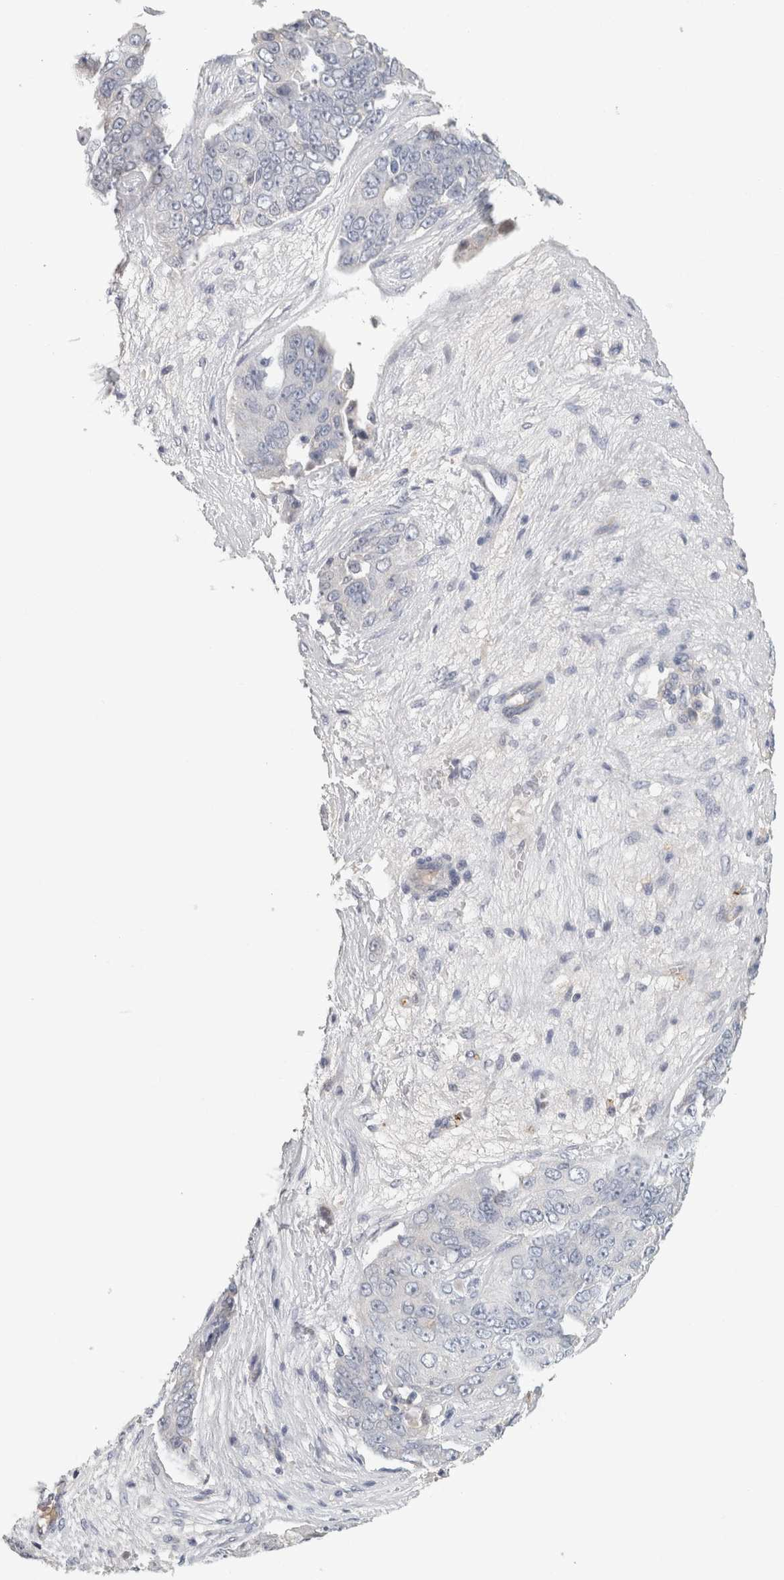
{"staining": {"intensity": "negative", "quantity": "none", "location": "none"}, "tissue": "ovarian cancer", "cell_type": "Tumor cells", "image_type": "cancer", "snomed": [{"axis": "morphology", "description": "Carcinoma, endometroid"}, {"axis": "topography", "description": "Ovary"}], "caption": "The immunohistochemistry (IHC) histopathology image has no significant expression in tumor cells of ovarian endometroid carcinoma tissue.", "gene": "CD36", "patient": {"sex": "female", "age": 51}}